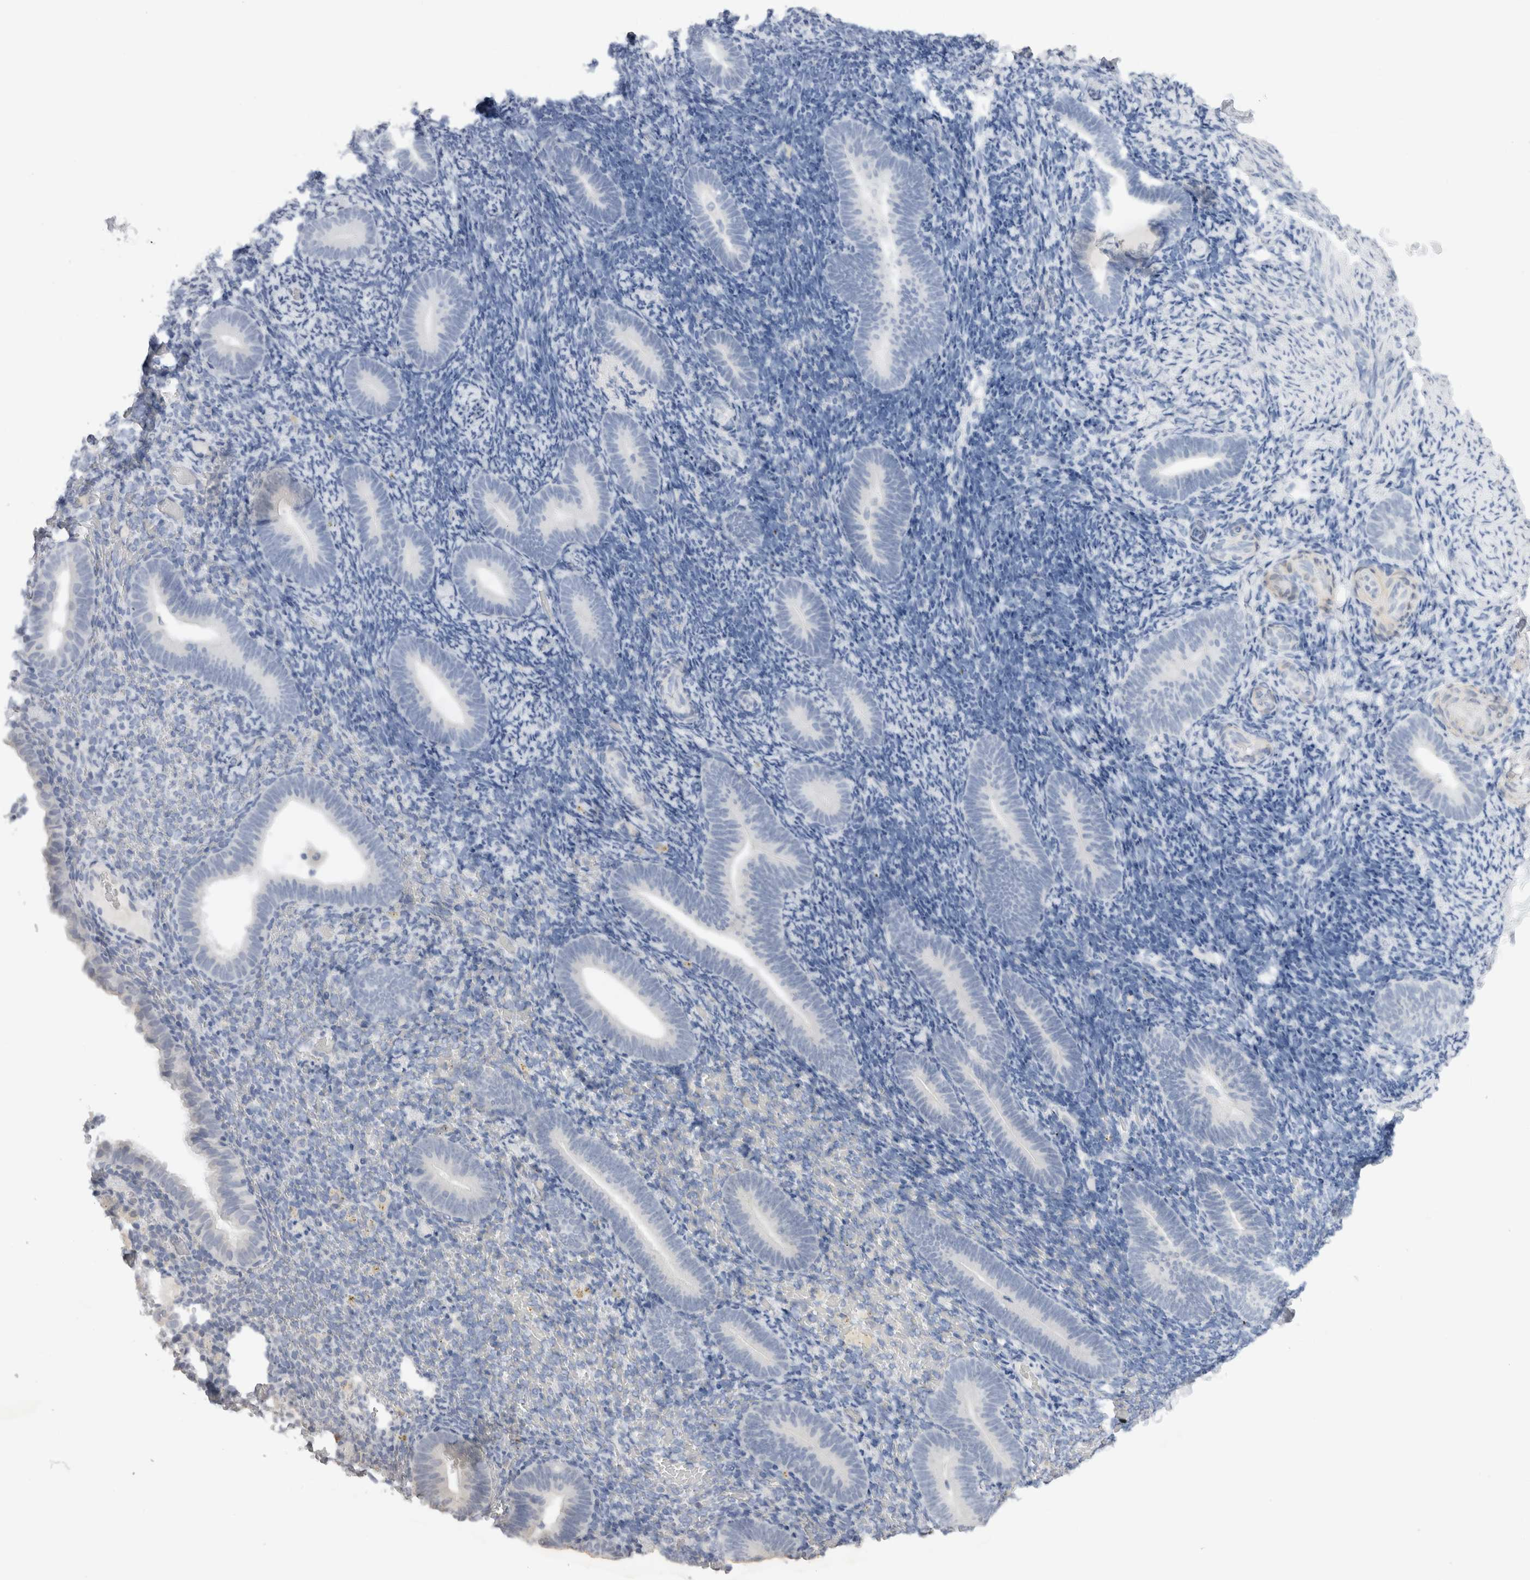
{"staining": {"intensity": "negative", "quantity": "none", "location": "none"}, "tissue": "endometrium", "cell_type": "Cells in endometrial stroma", "image_type": "normal", "snomed": [{"axis": "morphology", "description": "Normal tissue, NOS"}, {"axis": "topography", "description": "Endometrium"}], "caption": "Immunohistochemical staining of benign endometrium exhibits no significant expression in cells in endometrial stroma. (Immunohistochemistry (ihc), brightfield microscopy, high magnification).", "gene": "C9orf50", "patient": {"sex": "female", "age": 51}}